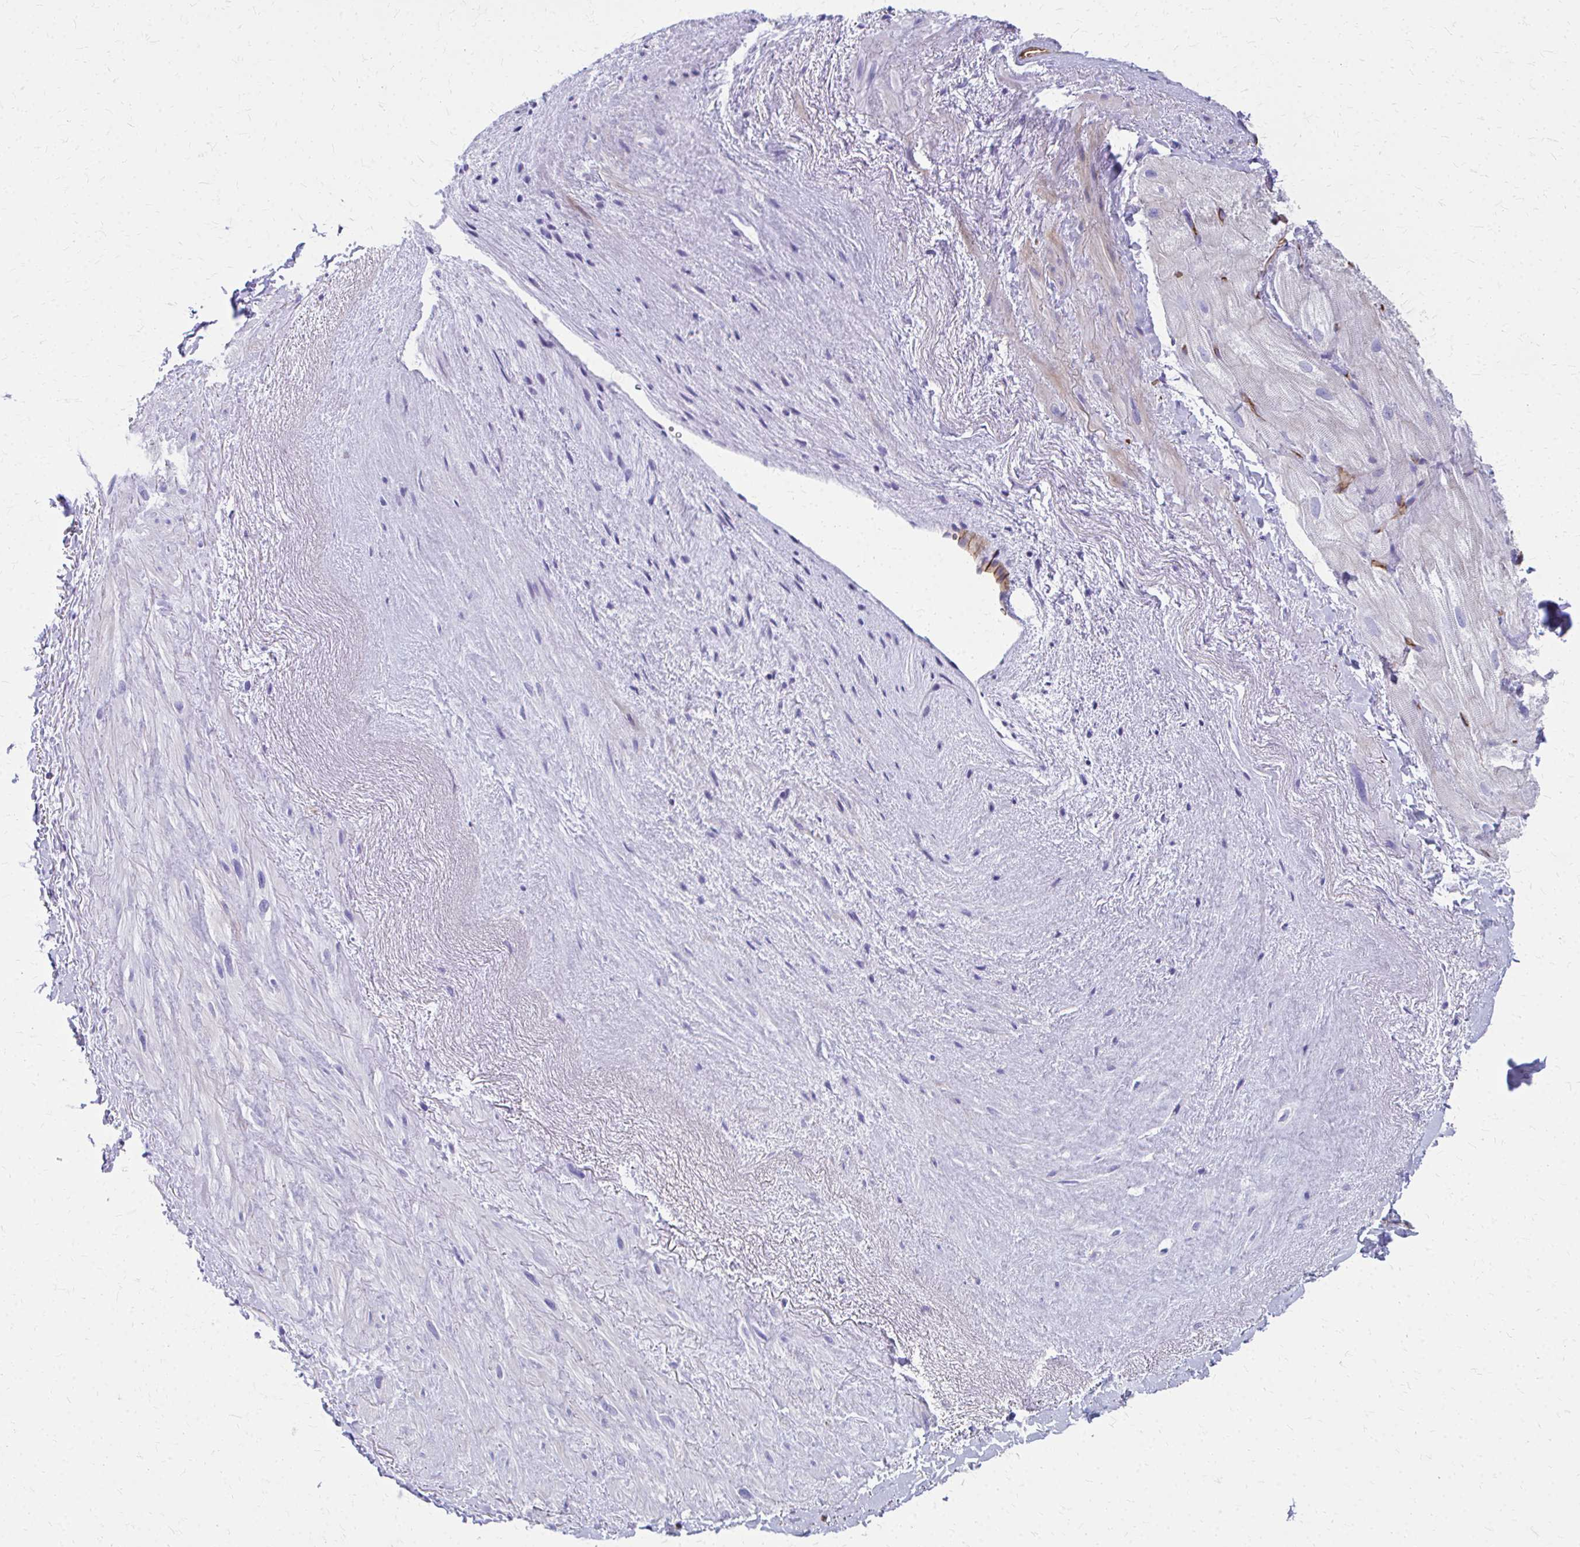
{"staining": {"intensity": "negative", "quantity": "none", "location": "none"}, "tissue": "heart muscle", "cell_type": "Cardiomyocytes", "image_type": "normal", "snomed": [{"axis": "morphology", "description": "Normal tissue, NOS"}, {"axis": "topography", "description": "Heart"}], "caption": "This histopathology image is of unremarkable heart muscle stained with immunohistochemistry (IHC) to label a protein in brown with the nuclei are counter-stained blue. There is no staining in cardiomyocytes. (Immunohistochemistry, brightfield microscopy, high magnification).", "gene": "TPSG1", "patient": {"sex": "male", "age": 62}}